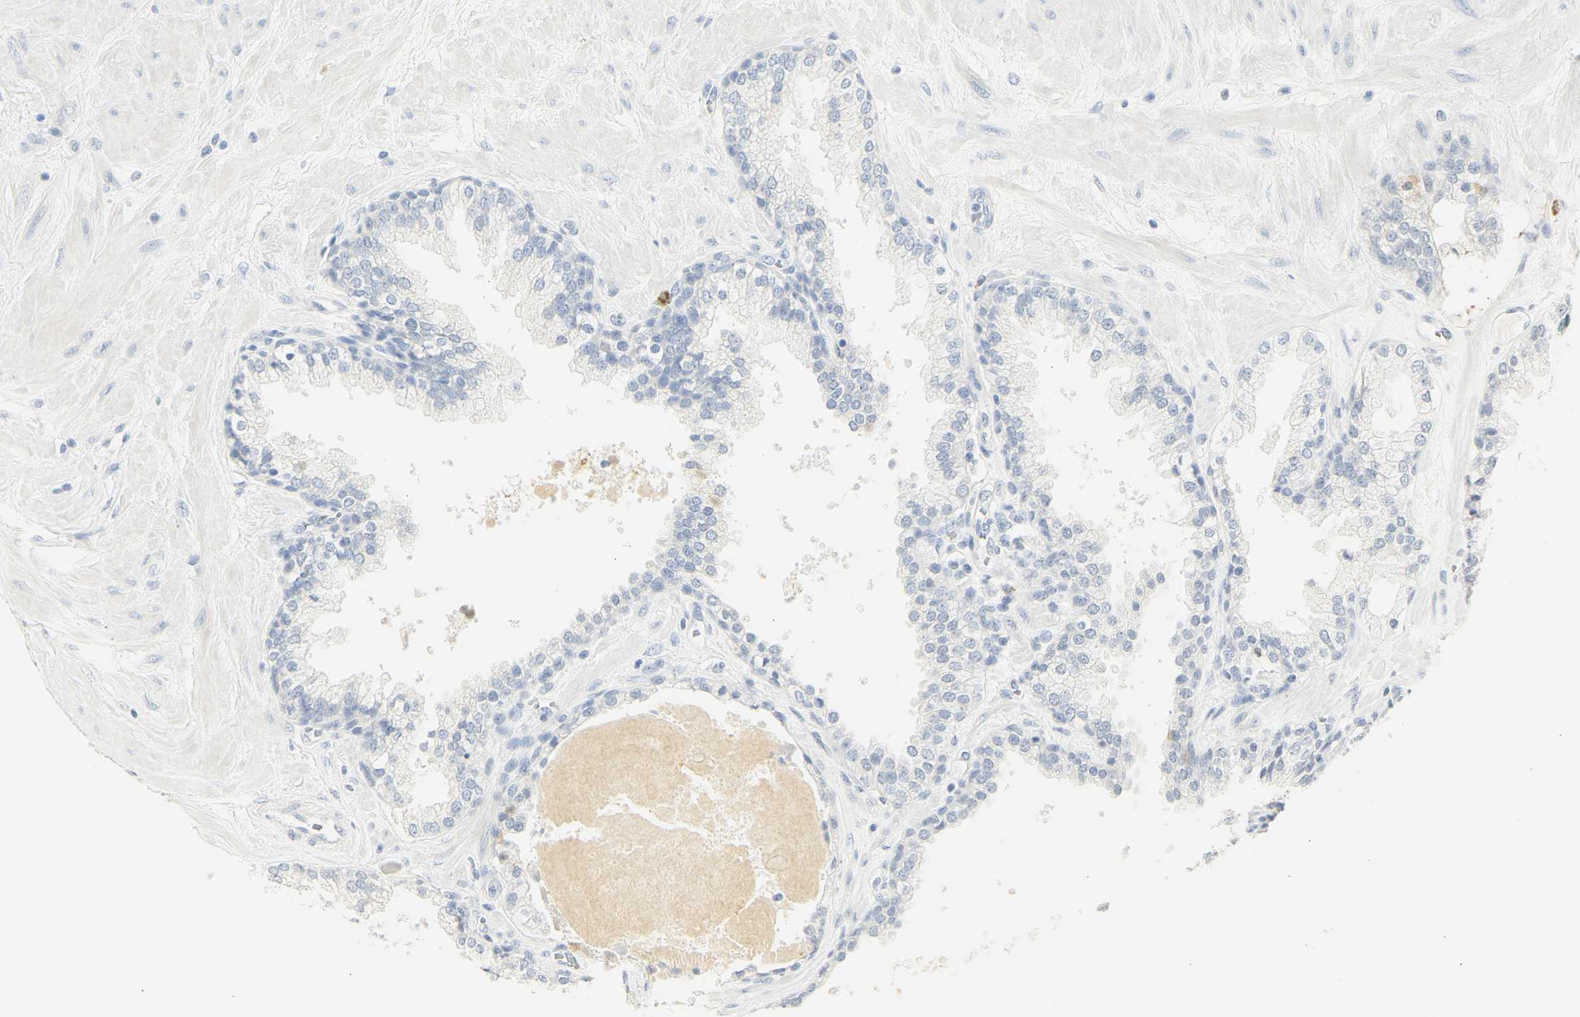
{"staining": {"intensity": "negative", "quantity": "none", "location": "none"}, "tissue": "prostate", "cell_type": "Glandular cells", "image_type": "normal", "snomed": [{"axis": "morphology", "description": "Normal tissue, NOS"}, {"axis": "topography", "description": "Prostate"}], "caption": "IHC of unremarkable human prostate demonstrates no positivity in glandular cells.", "gene": "MPO", "patient": {"sex": "male", "age": 51}}